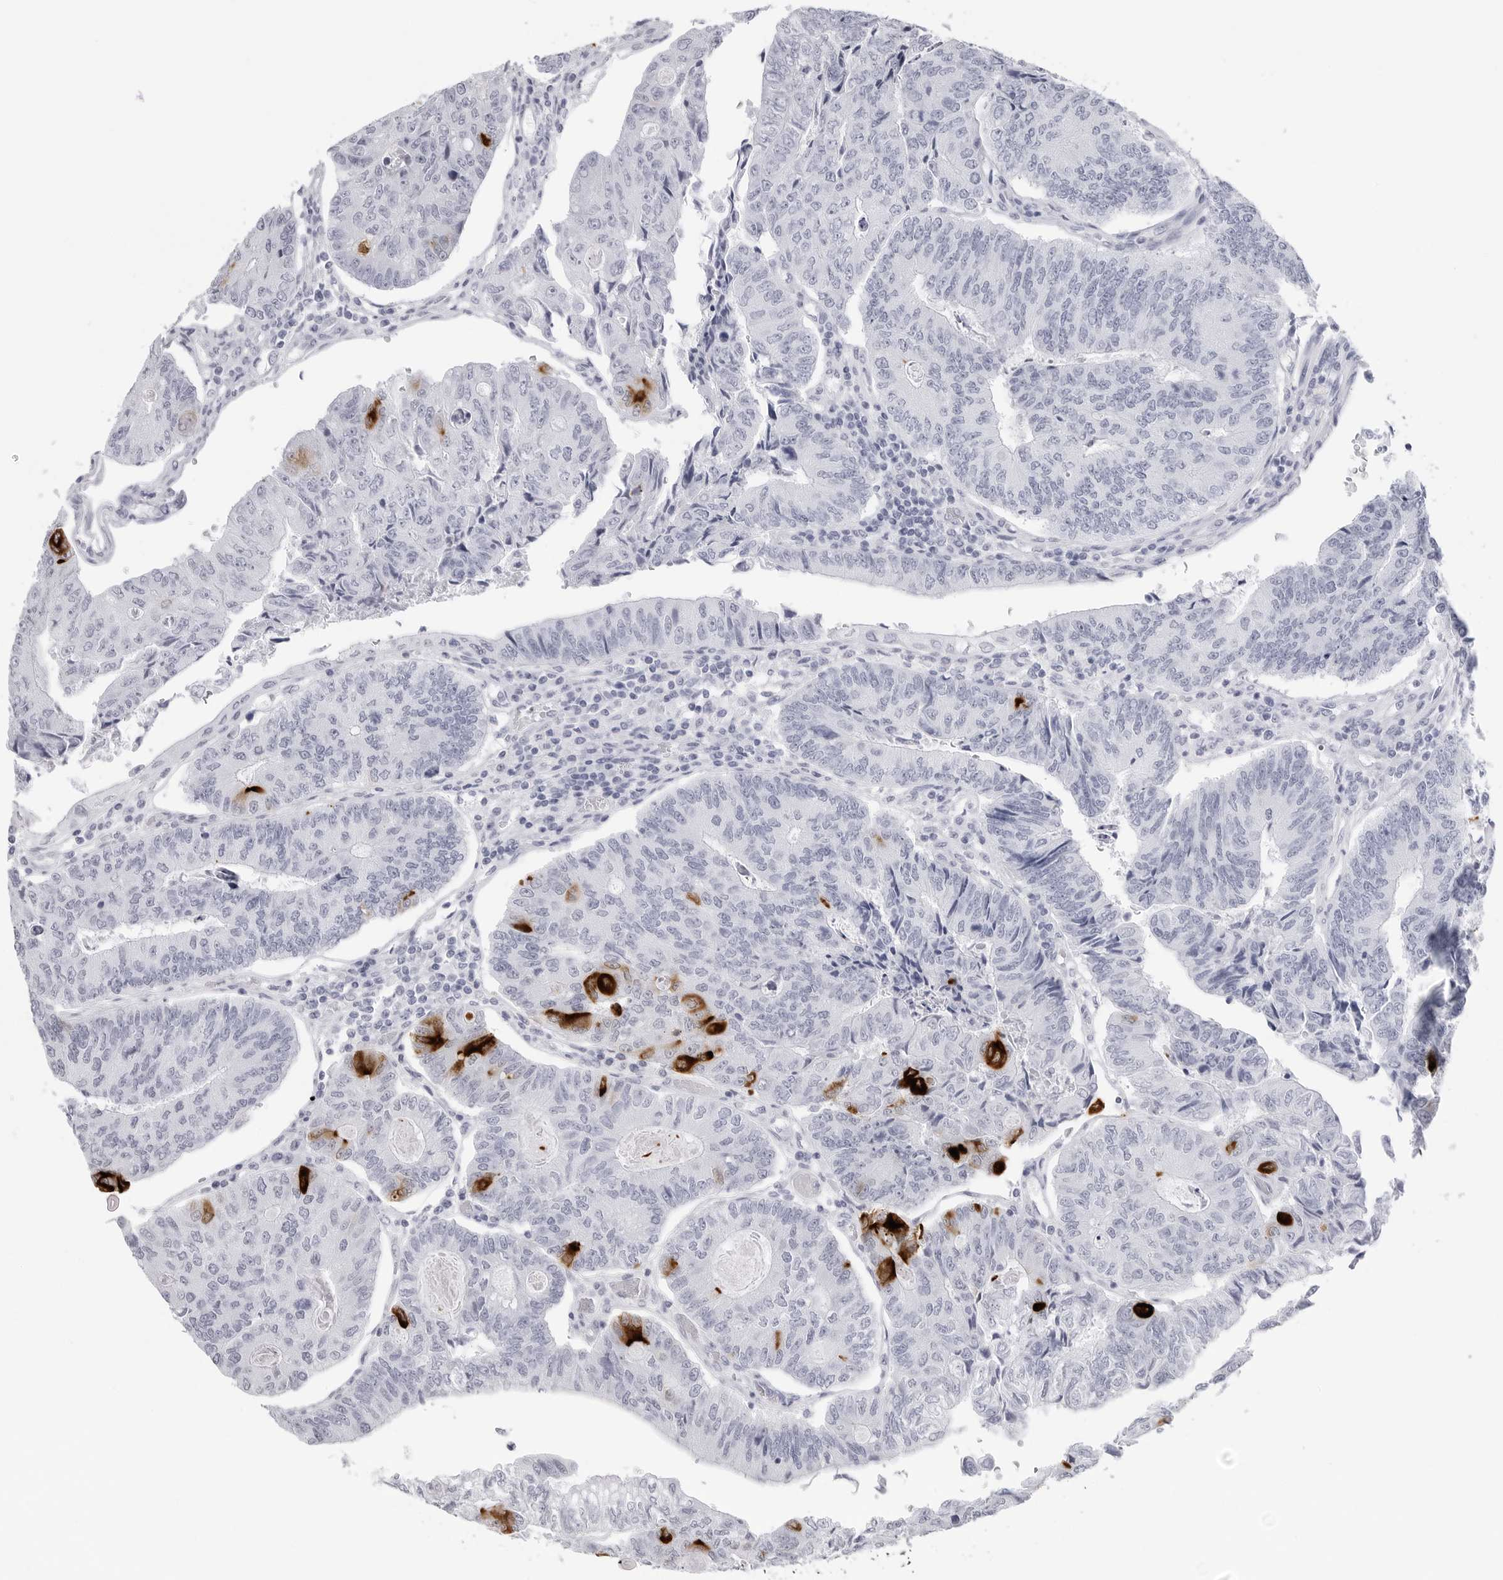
{"staining": {"intensity": "strong", "quantity": "<25%", "location": "cytoplasmic/membranous"}, "tissue": "colorectal cancer", "cell_type": "Tumor cells", "image_type": "cancer", "snomed": [{"axis": "morphology", "description": "Adenocarcinoma, NOS"}, {"axis": "topography", "description": "Colon"}], "caption": "About <25% of tumor cells in adenocarcinoma (colorectal) demonstrate strong cytoplasmic/membranous protein expression as visualized by brown immunohistochemical staining.", "gene": "CST2", "patient": {"sex": "female", "age": 67}}